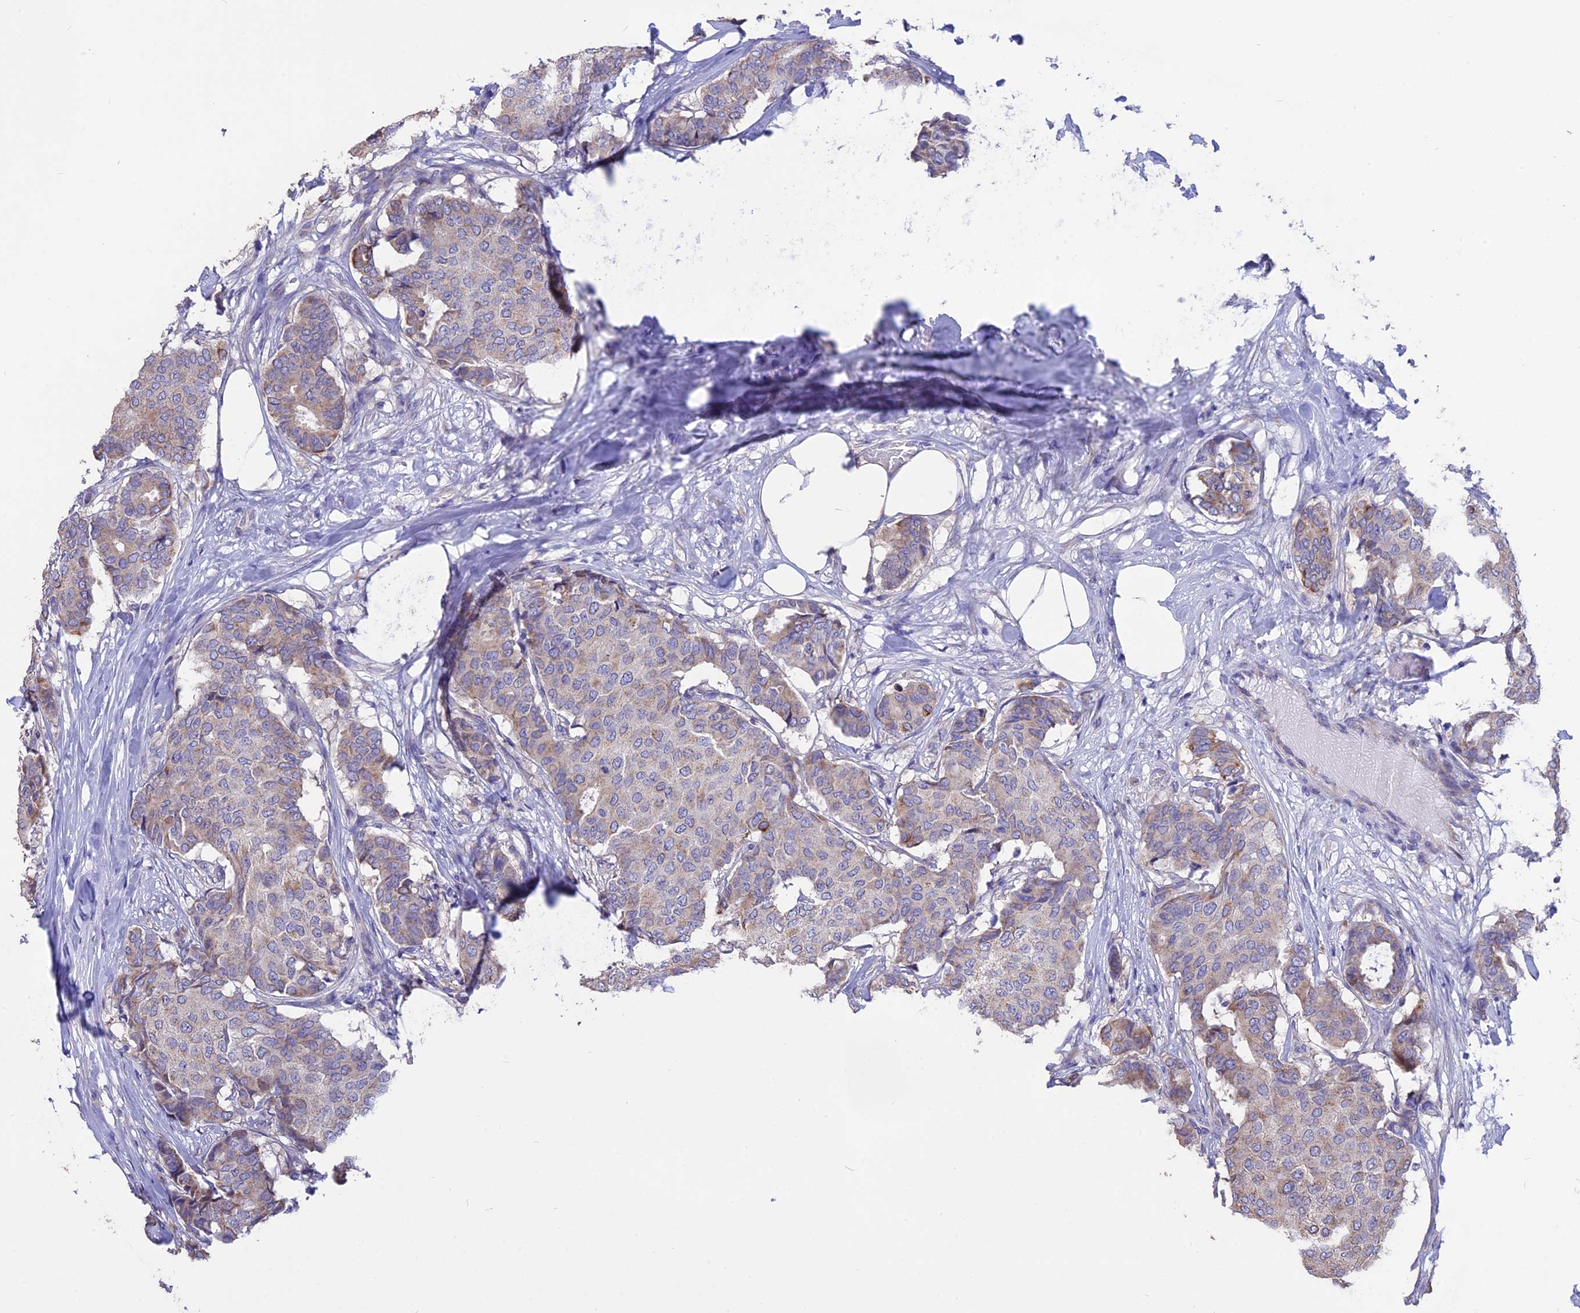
{"staining": {"intensity": "moderate", "quantity": "<25%", "location": "cytoplasmic/membranous"}, "tissue": "breast cancer", "cell_type": "Tumor cells", "image_type": "cancer", "snomed": [{"axis": "morphology", "description": "Duct carcinoma"}, {"axis": "topography", "description": "Breast"}], "caption": "A high-resolution histopathology image shows IHC staining of breast cancer, which exhibits moderate cytoplasmic/membranous expression in approximately <25% of tumor cells. (DAB IHC with brightfield microscopy, high magnification).", "gene": "CYP2U1", "patient": {"sex": "female", "age": 75}}